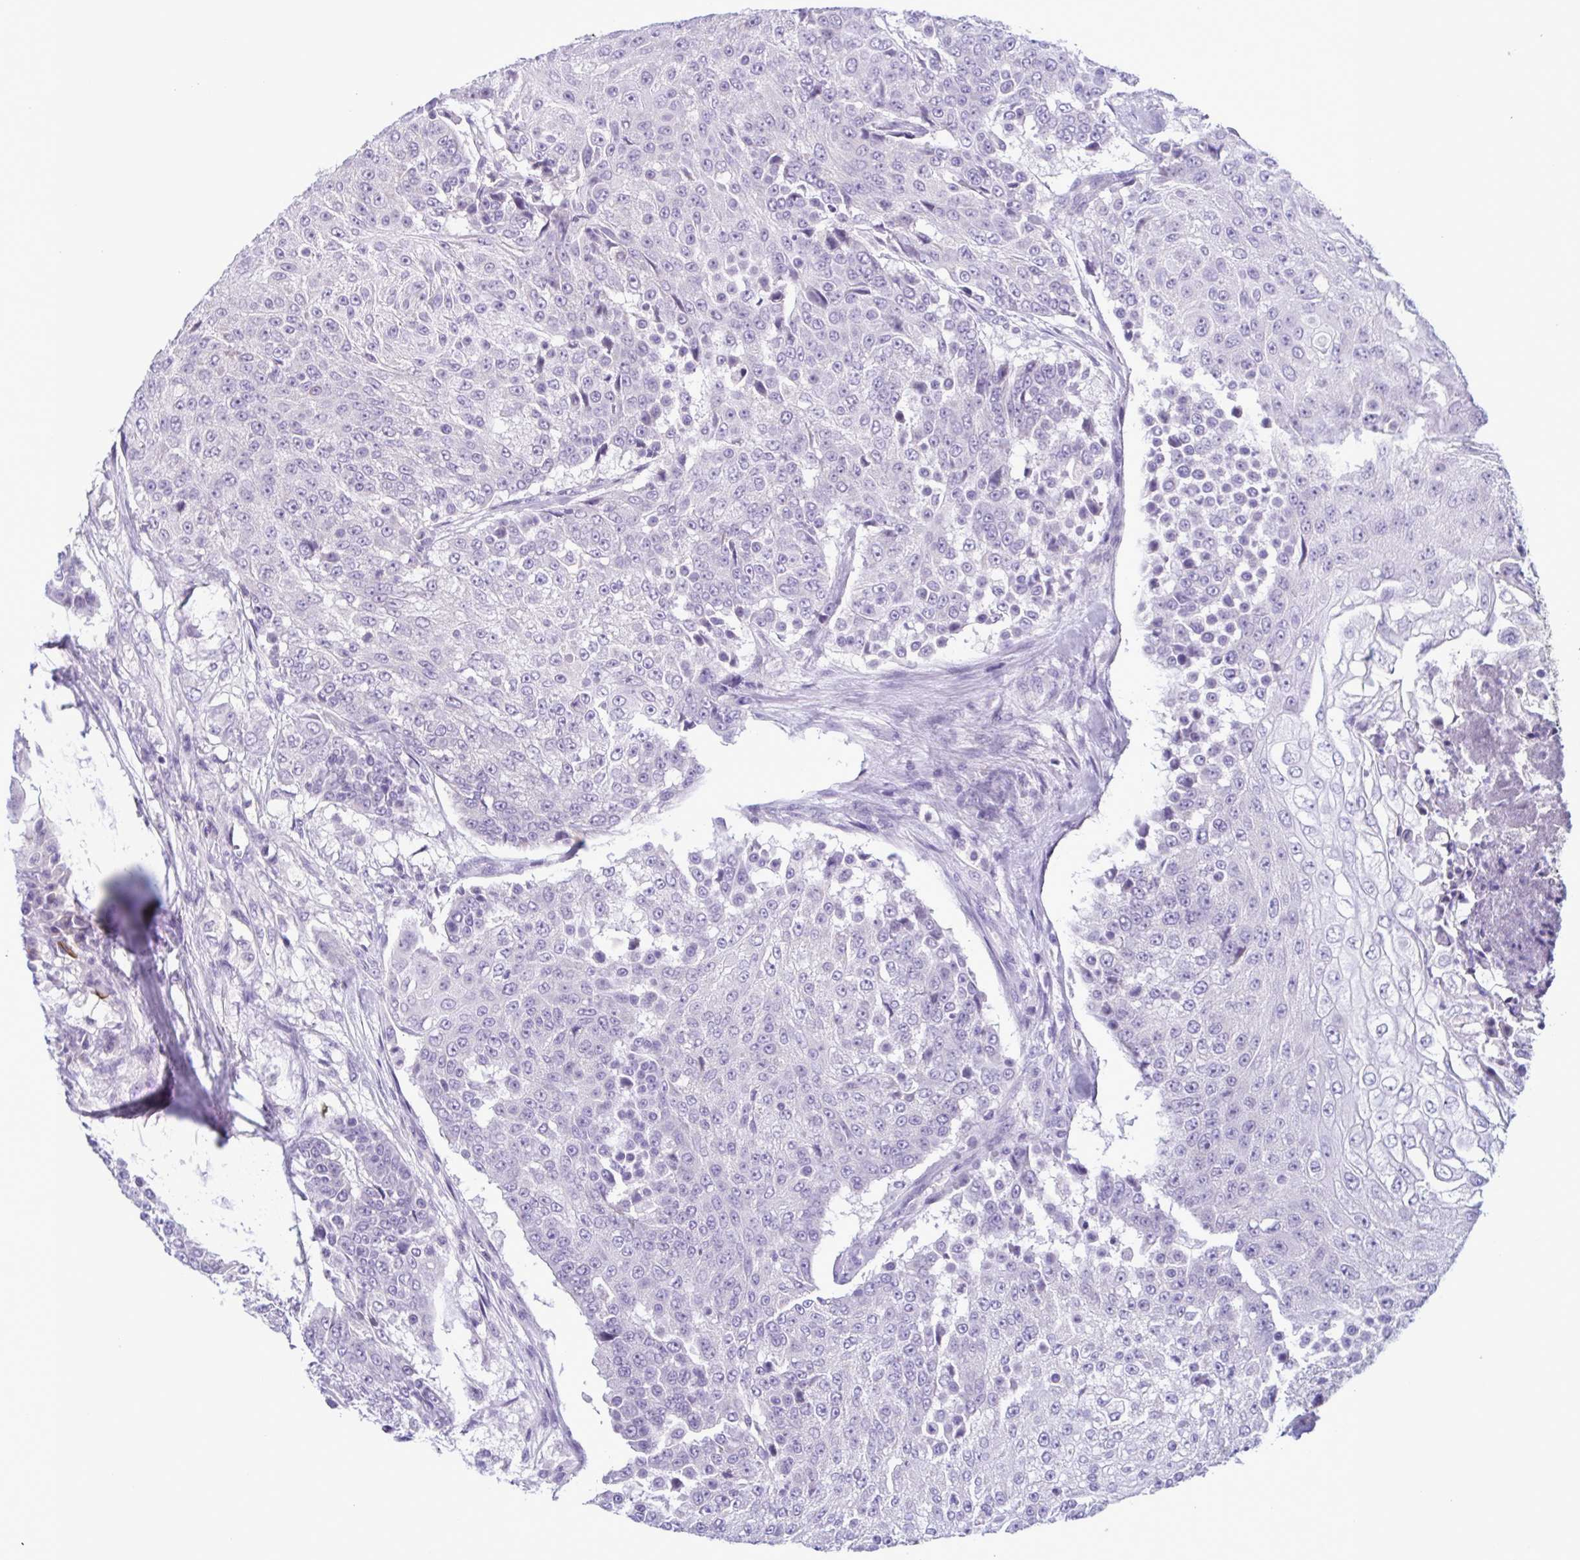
{"staining": {"intensity": "negative", "quantity": "none", "location": "none"}, "tissue": "urothelial cancer", "cell_type": "Tumor cells", "image_type": "cancer", "snomed": [{"axis": "morphology", "description": "Urothelial carcinoma, High grade"}, {"axis": "topography", "description": "Urinary bladder"}], "caption": "Photomicrograph shows no significant protein positivity in tumor cells of urothelial carcinoma (high-grade). (DAB immunohistochemistry with hematoxylin counter stain).", "gene": "INAFM1", "patient": {"sex": "female", "age": 63}}